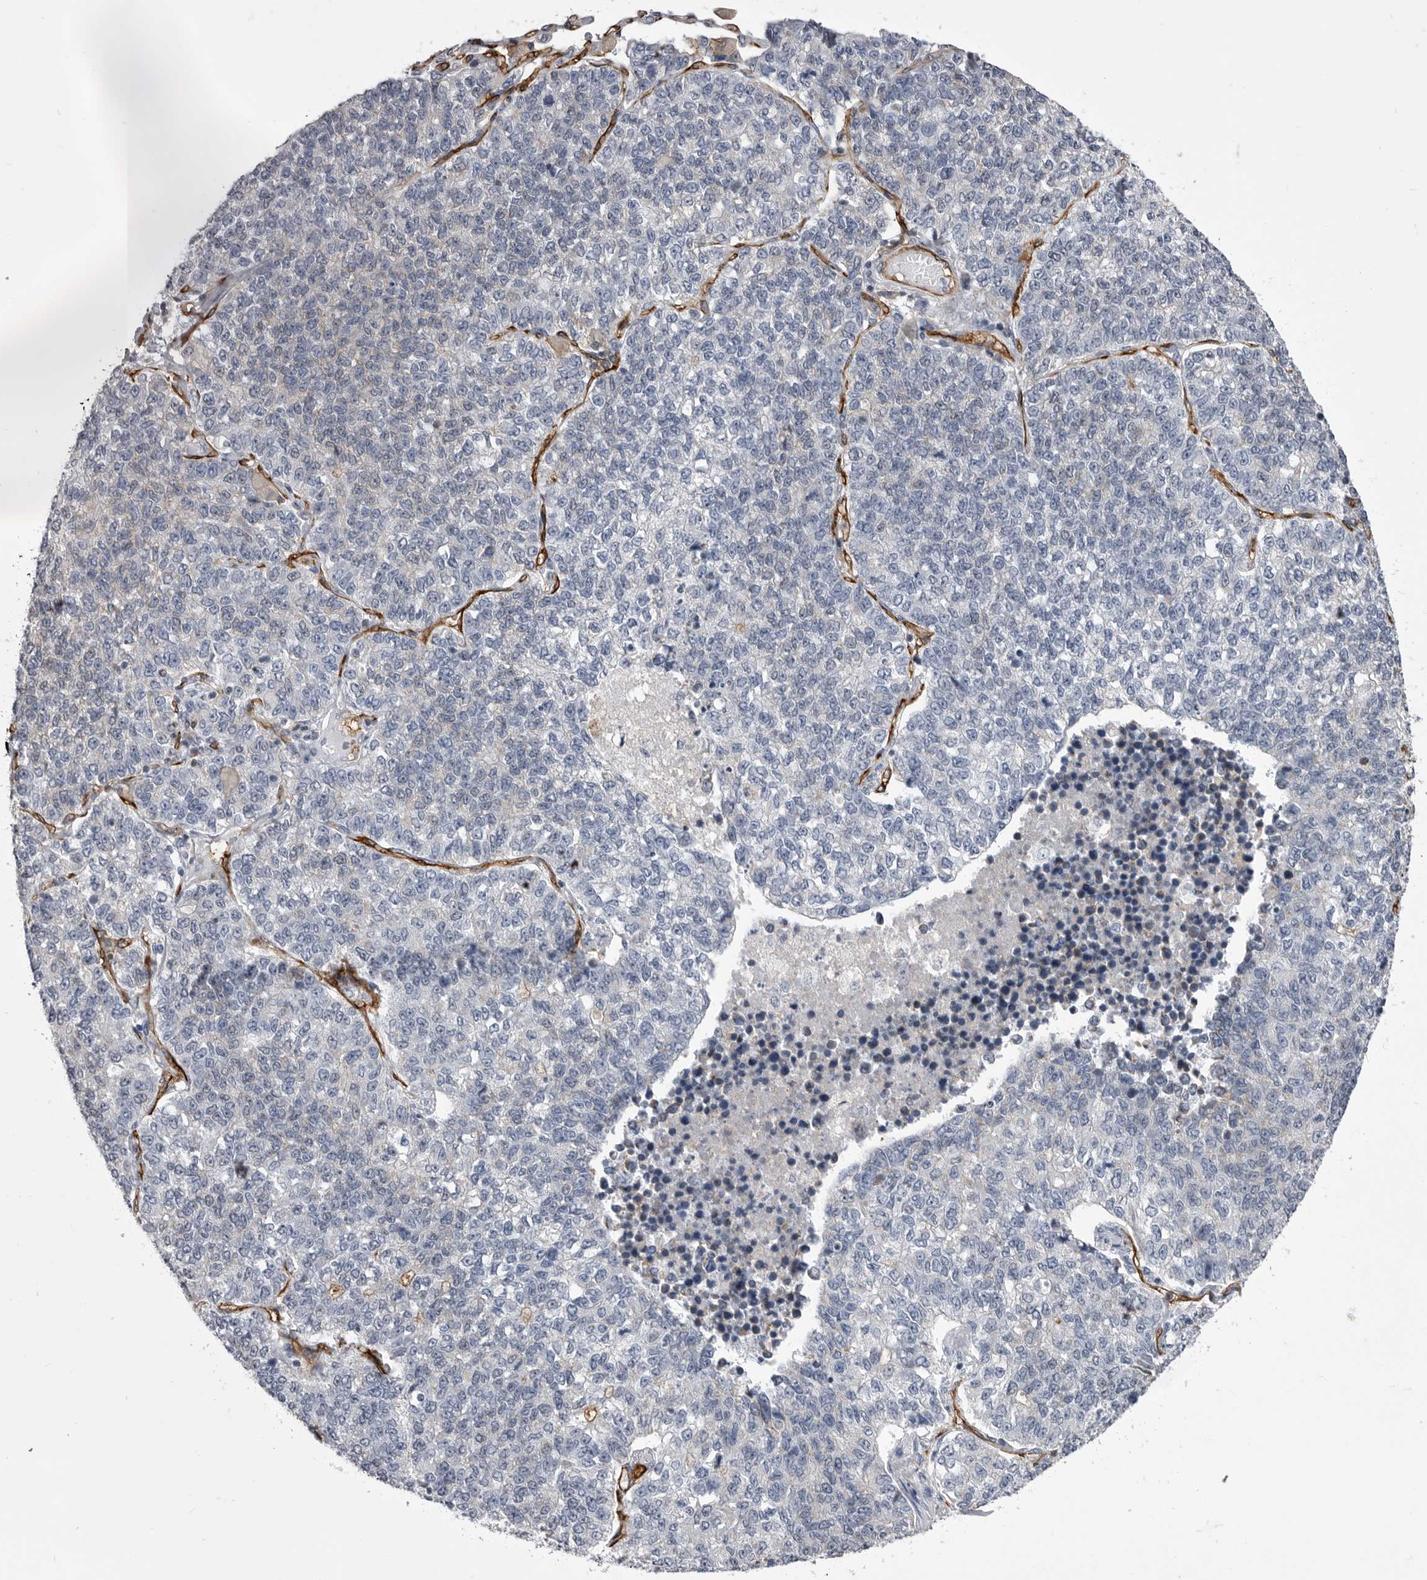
{"staining": {"intensity": "negative", "quantity": "none", "location": "none"}, "tissue": "lung cancer", "cell_type": "Tumor cells", "image_type": "cancer", "snomed": [{"axis": "morphology", "description": "Adenocarcinoma, NOS"}, {"axis": "topography", "description": "Lung"}], "caption": "An image of lung adenocarcinoma stained for a protein demonstrates no brown staining in tumor cells.", "gene": "OPLAH", "patient": {"sex": "male", "age": 49}}